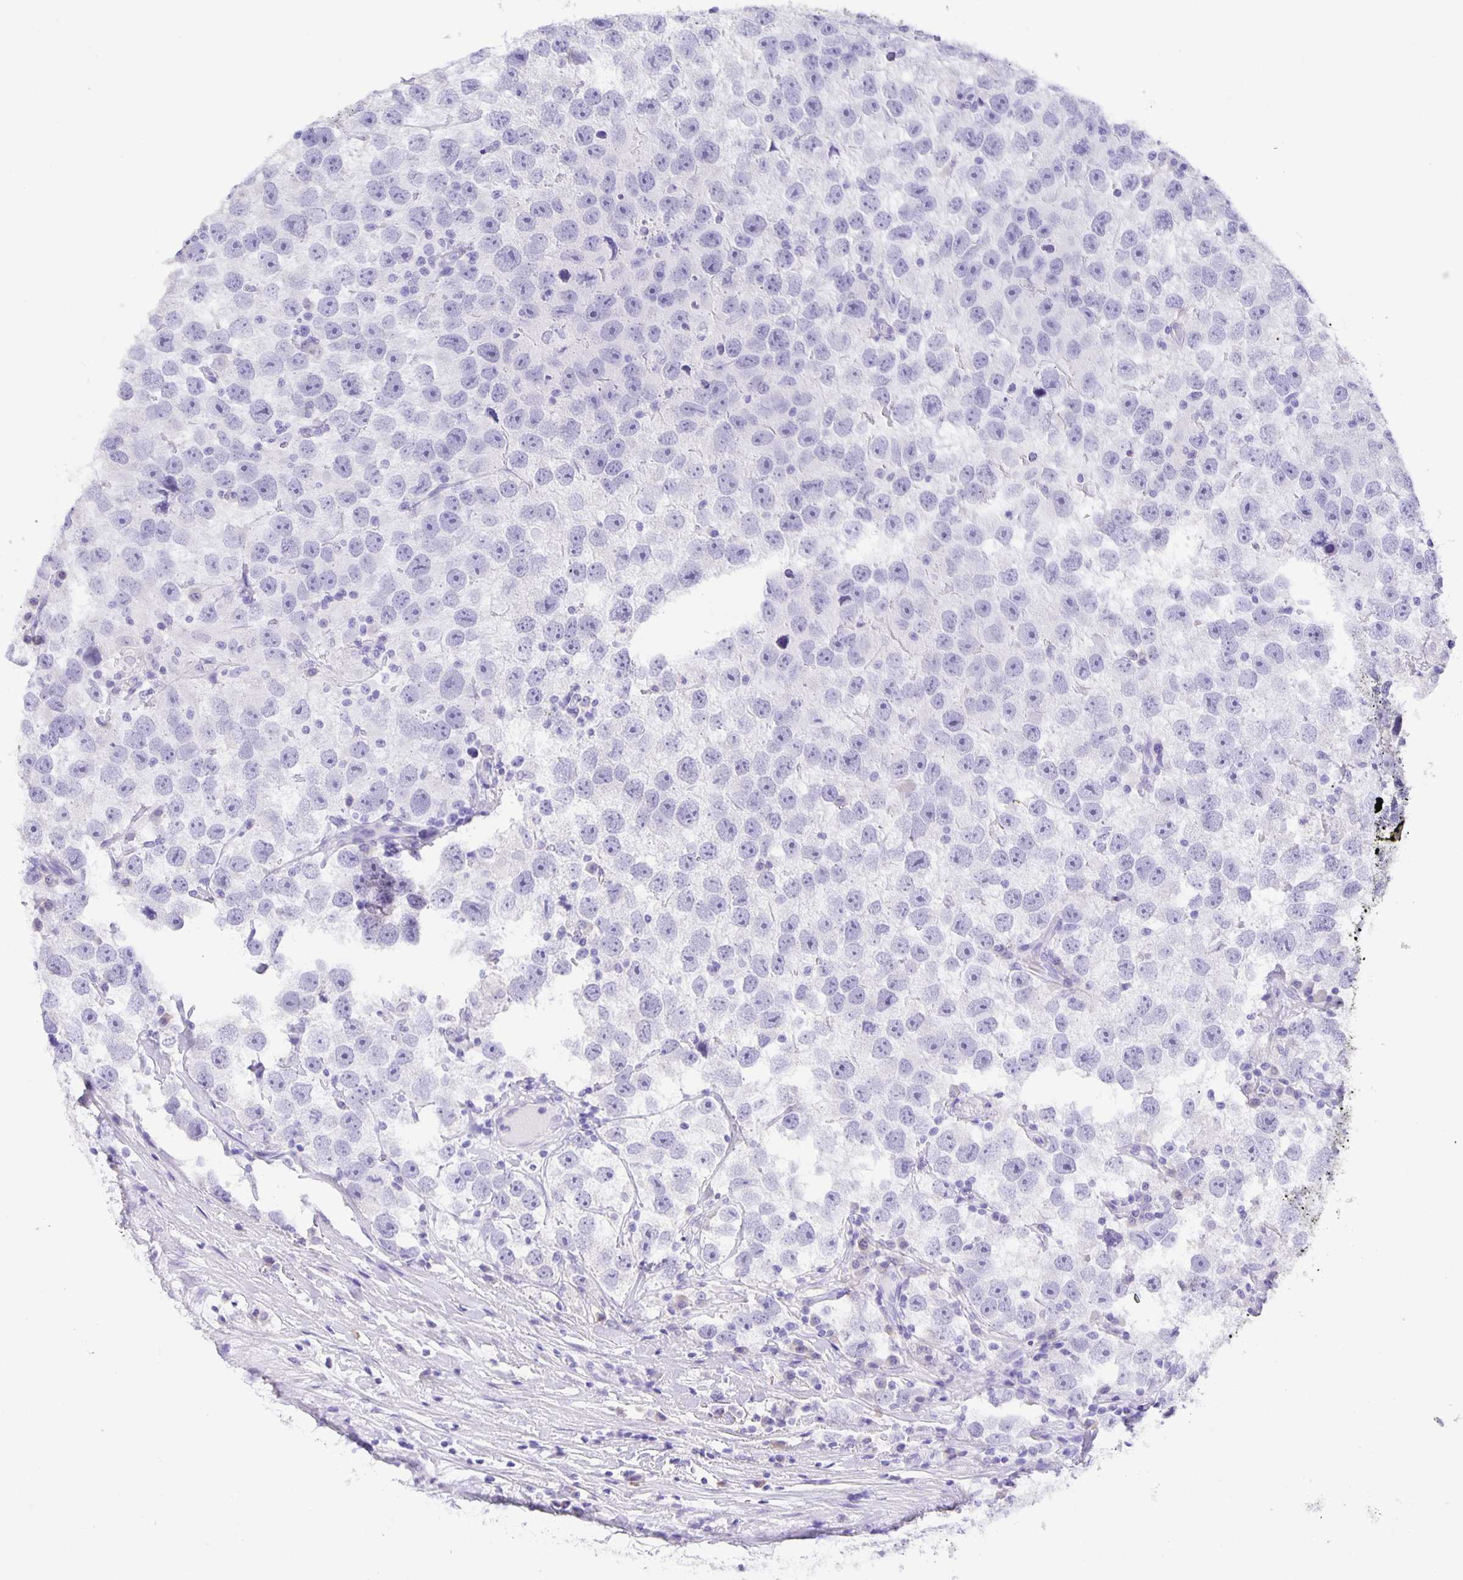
{"staining": {"intensity": "negative", "quantity": "none", "location": "none"}, "tissue": "testis cancer", "cell_type": "Tumor cells", "image_type": "cancer", "snomed": [{"axis": "morphology", "description": "Seminoma, NOS"}, {"axis": "topography", "description": "Testis"}], "caption": "Immunohistochemistry image of neoplastic tissue: human testis cancer (seminoma) stained with DAB (3,3'-diaminobenzidine) exhibits no significant protein positivity in tumor cells.", "gene": "GUCA2A", "patient": {"sex": "male", "age": 26}}